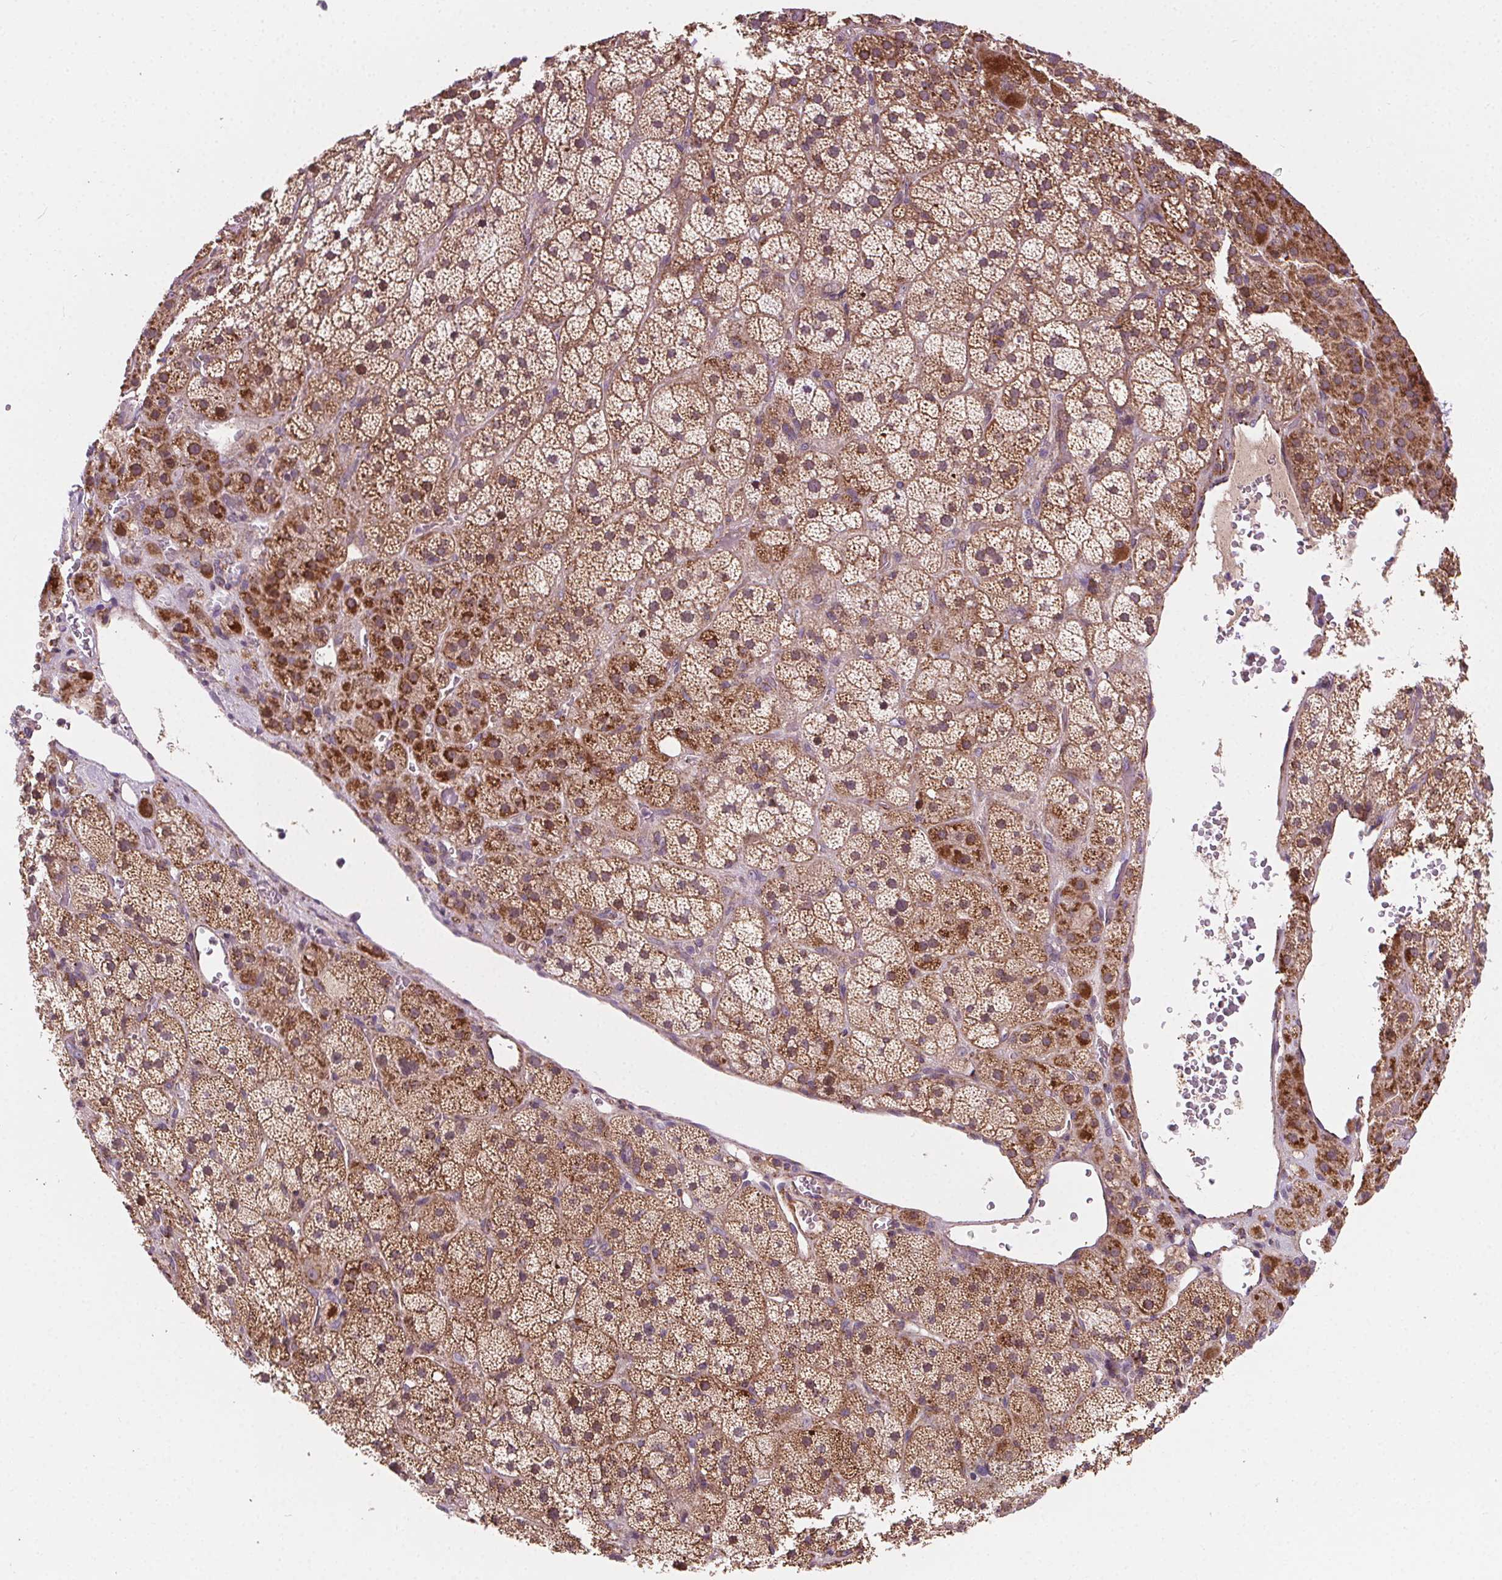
{"staining": {"intensity": "moderate", "quantity": ">75%", "location": "cytoplasmic/membranous"}, "tissue": "adrenal gland", "cell_type": "Glandular cells", "image_type": "normal", "snomed": [{"axis": "morphology", "description": "Normal tissue, NOS"}, {"axis": "topography", "description": "Adrenal gland"}], "caption": "Immunohistochemical staining of benign human adrenal gland exhibits moderate cytoplasmic/membranous protein positivity in about >75% of glandular cells. (IHC, brightfield microscopy, high magnification).", "gene": "GOLT1B", "patient": {"sex": "male", "age": 57}}